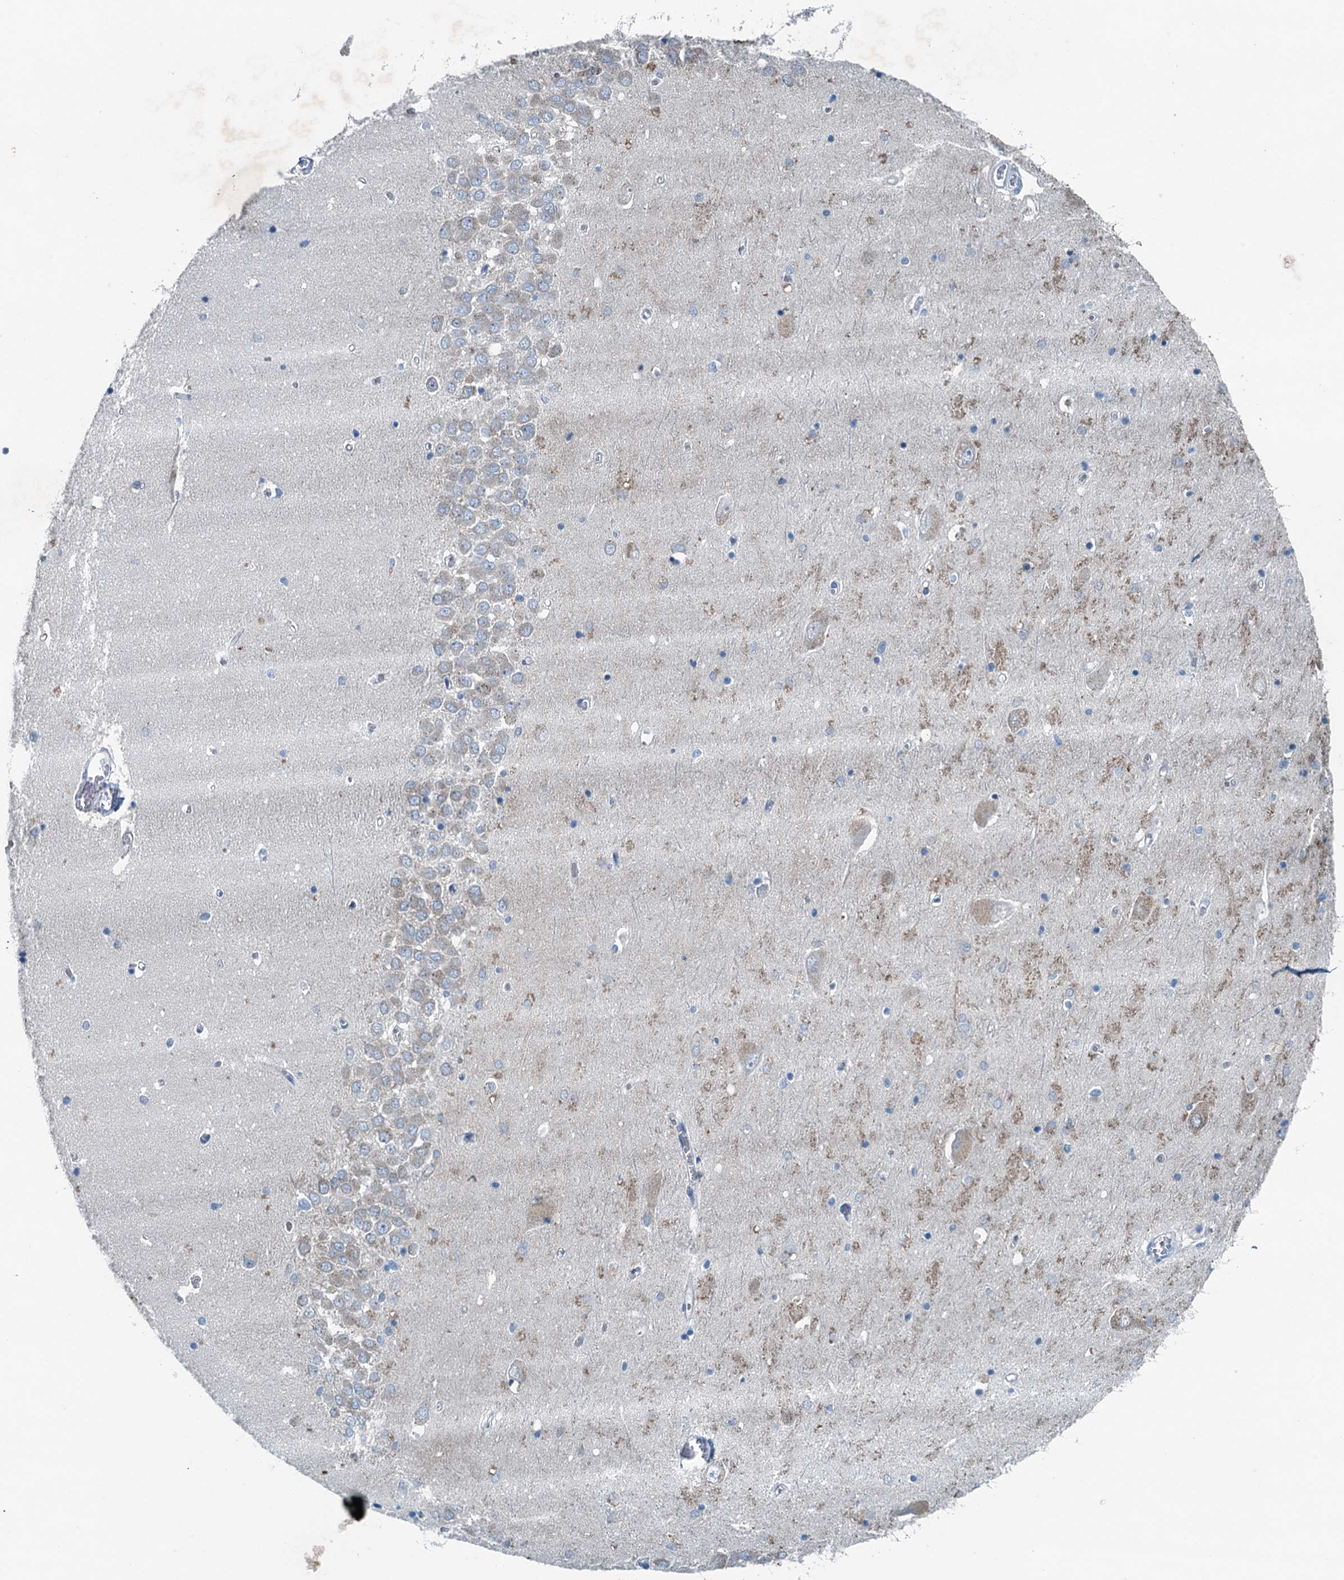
{"staining": {"intensity": "negative", "quantity": "none", "location": "none"}, "tissue": "hippocampus", "cell_type": "Glial cells", "image_type": "normal", "snomed": [{"axis": "morphology", "description": "Normal tissue, NOS"}, {"axis": "topography", "description": "Hippocampus"}], "caption": "A micrograph of hippocampus stained for a protein displays no brown staining in glial cells.", "gene": "CBLIF", "patient": {"sex": "male", "age": 70}}